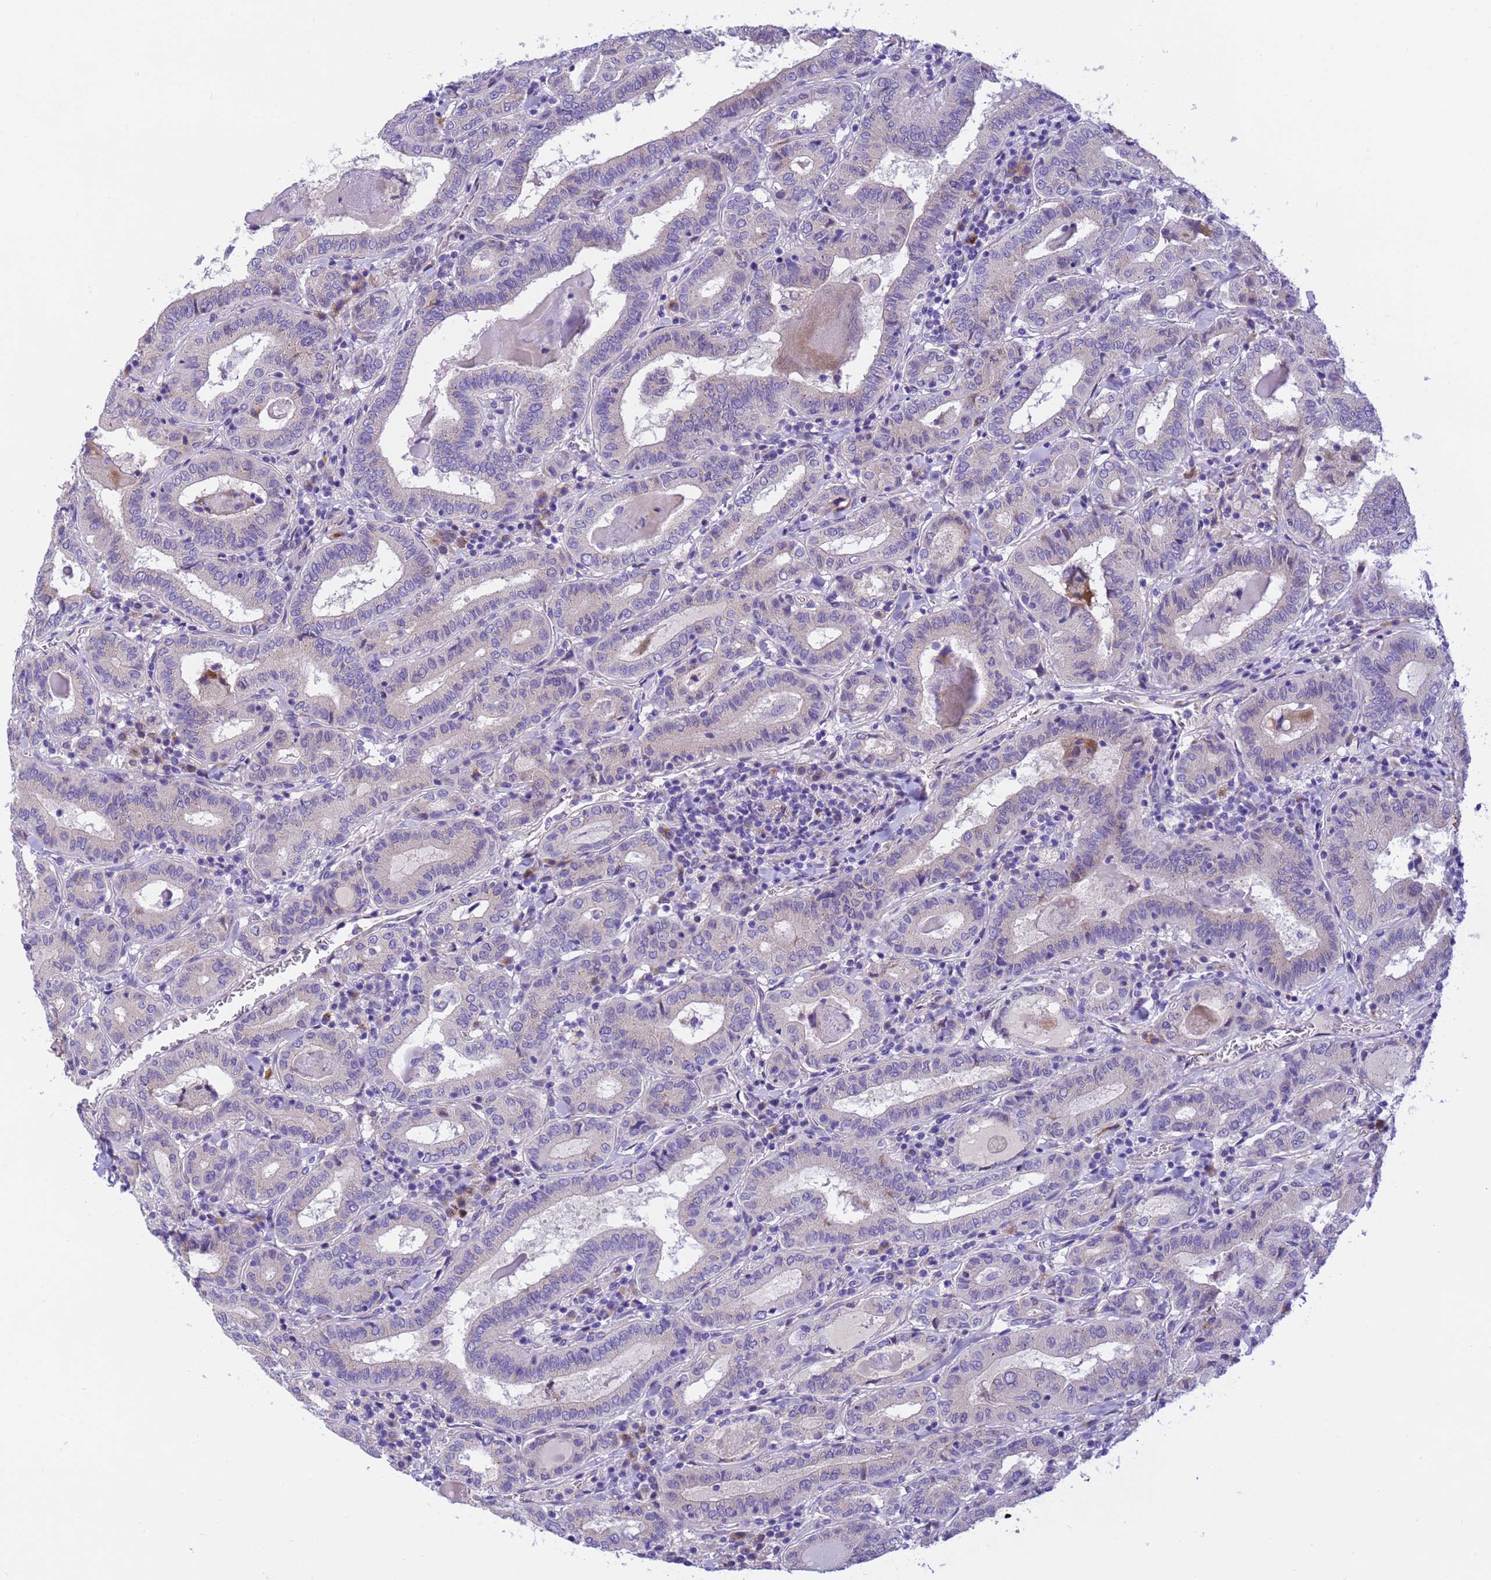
{"staining": {"intensity": "negative", "quantity": "none", "location": "none"}, "tissue": "thyroid cancer", "cell_type": "Tumor cells", "image_type": "cancer", "snomed": [{"axis": "morphology", "description": "Papillary adenocarcinoma, NOS"}, {"axis": "topography", "description": "Thyroid gland"}], "caption": "Tumor cells are negative for brown protein staining in thyroid papillary adenocarcinoma.", "gene": "RHBDD3", "patient": {"sex": "female", "age": 72}}